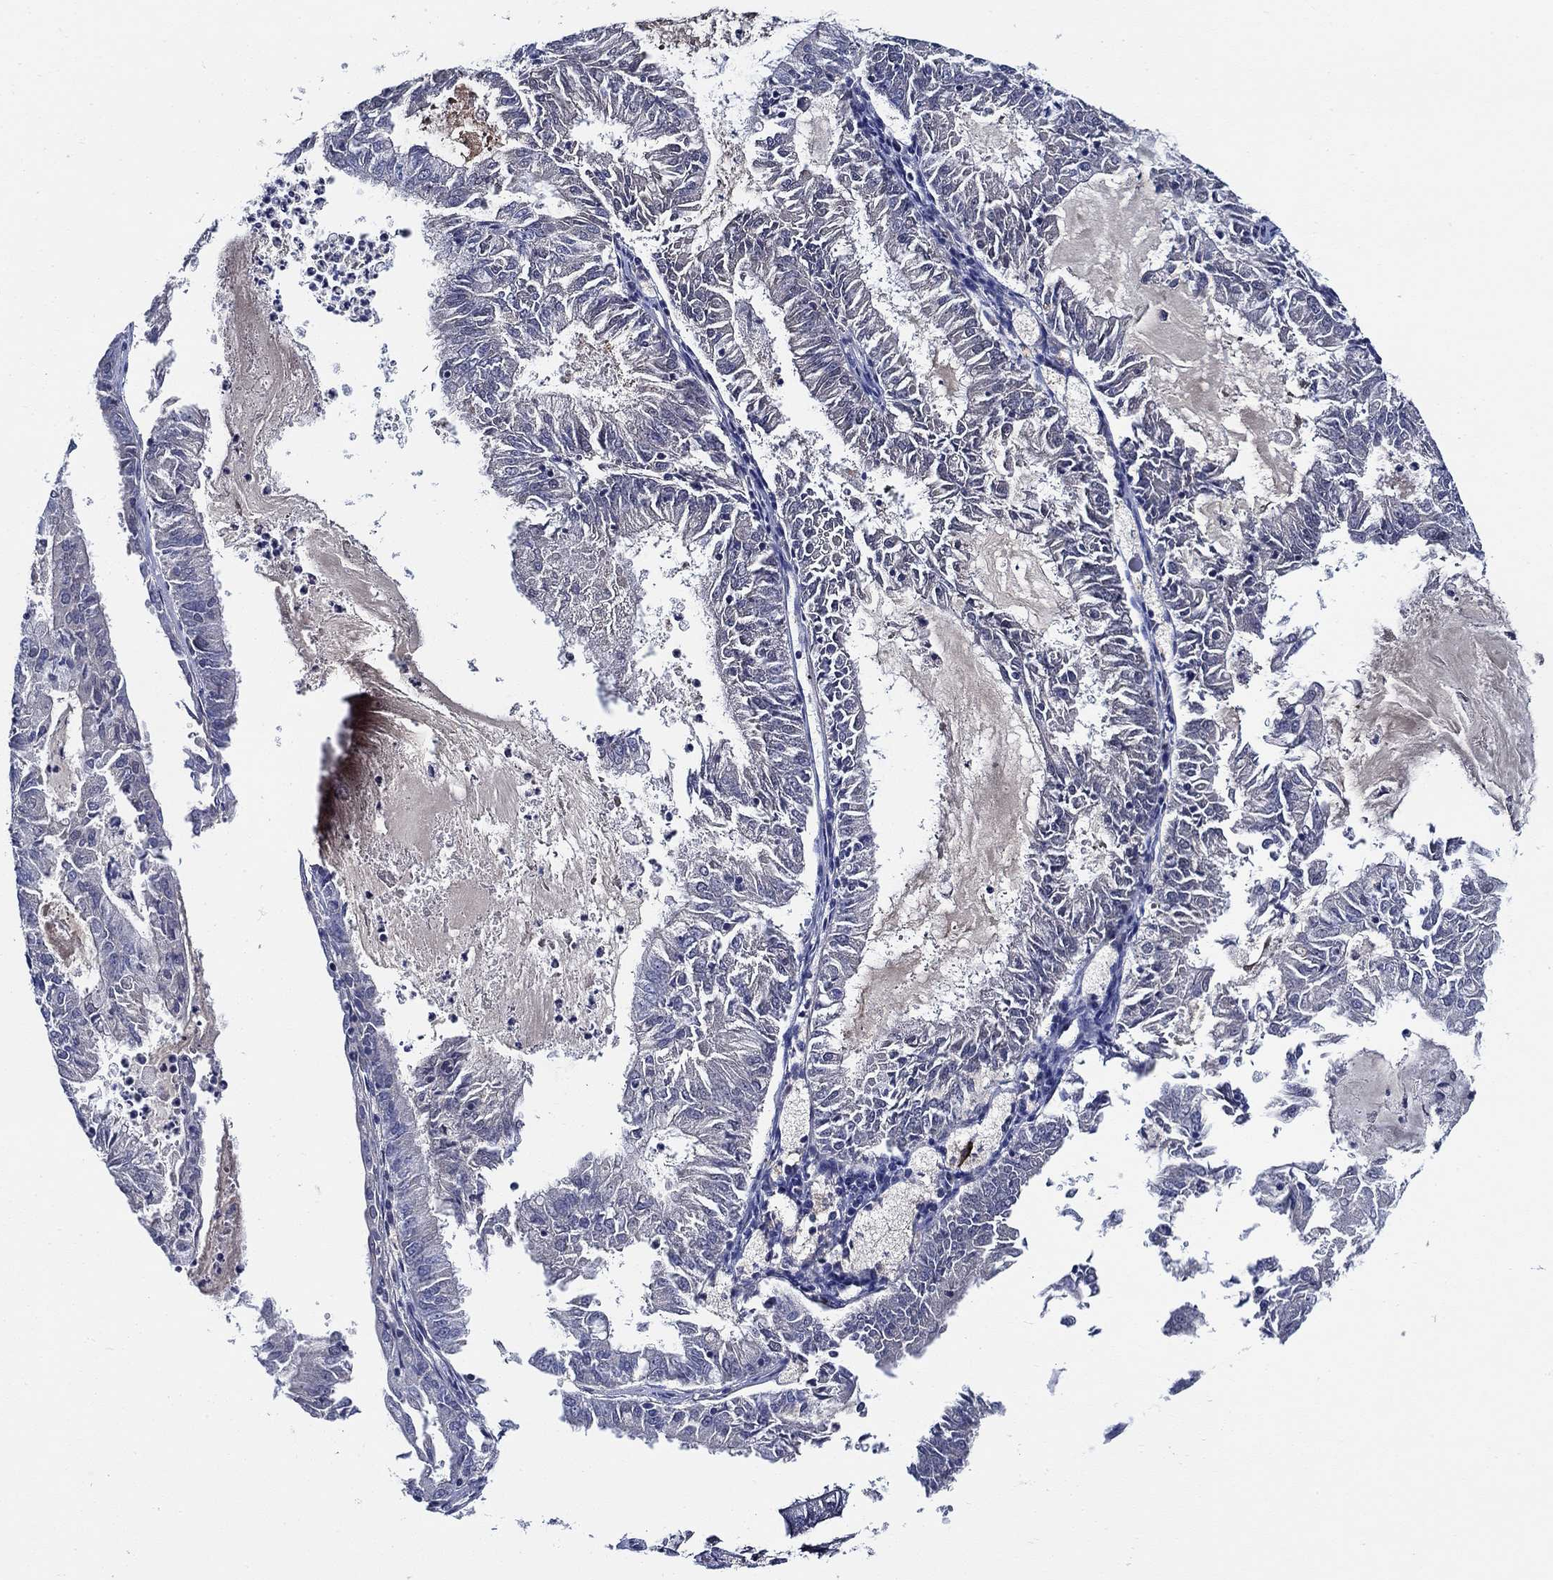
{"staining": {"intensity": "negative", "quantity": "none", "location": "none"}, "tissue": "endometrial cancer", "cell_type": "Tumor cells", "image_type": "cancer", "snomed": [{"axis": "morphology", "description": "Adenocarcinoma, NOS"}, {"axis": "topography", "description": "Endometrium"}], "caption": "This is an immunohistochemistry (IHC) histopathology image of endometrial adenocarcinoma. There is no staining in tumor cells.", "gene": "ALOX12", "patient": {"sex": "female", "age": 57}}